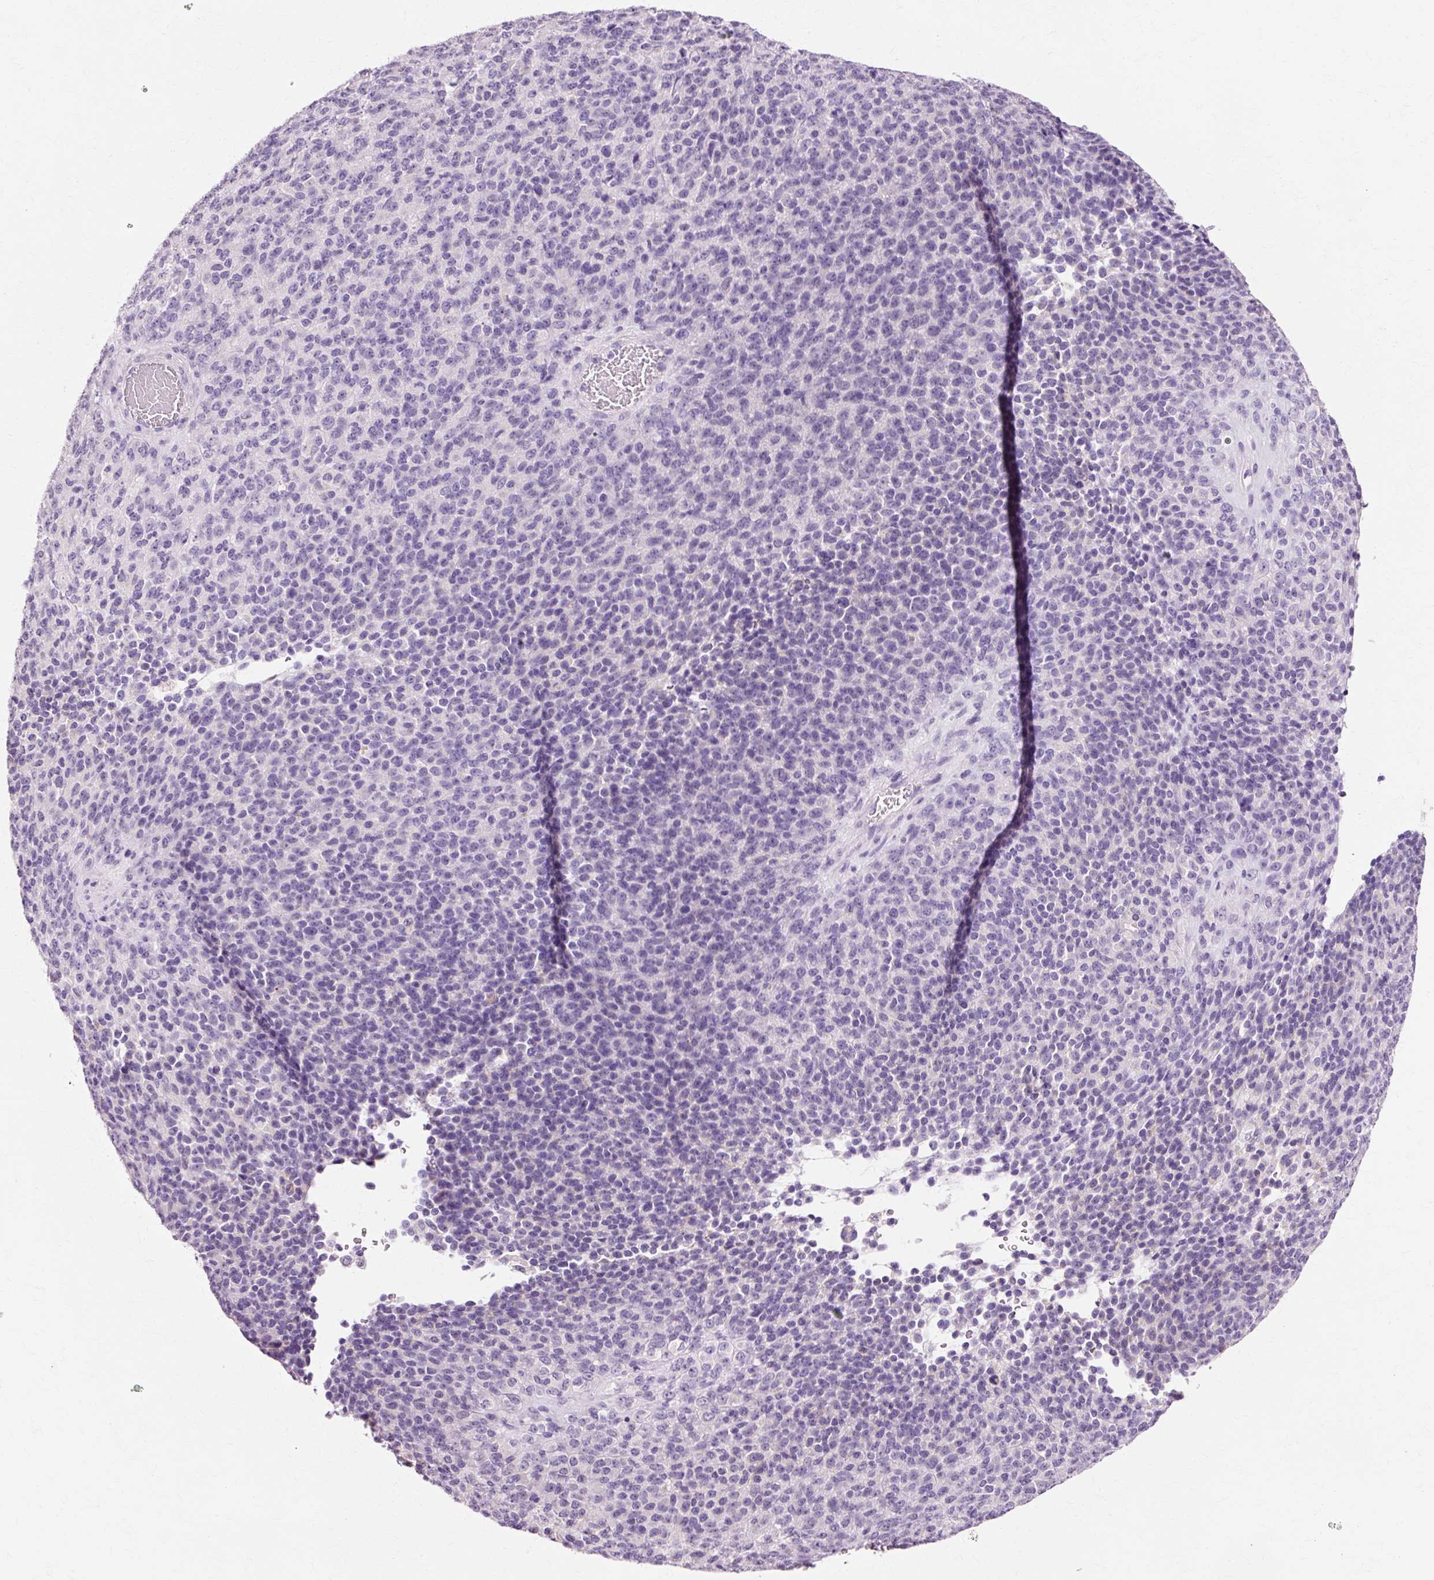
{"staining": {"intensity": "negative", "quantity": "none", "location": "none"}, "tissue": "melanoma", "cell_type": "Tumor cells", "image_type": "cancer", "snomed": [{"axis": "morphology", "description": "Malignant melanoma, Metastatic site"}, {"axis": "topography", "description": "Brain"}], "caption": "Malignant melanoma (metastatic site) stained for a protein using immunohistochemistry exhibits no staining tumor cells.", "gene": "VN1R2", "patient": {"sex": "female", "age": 56}}